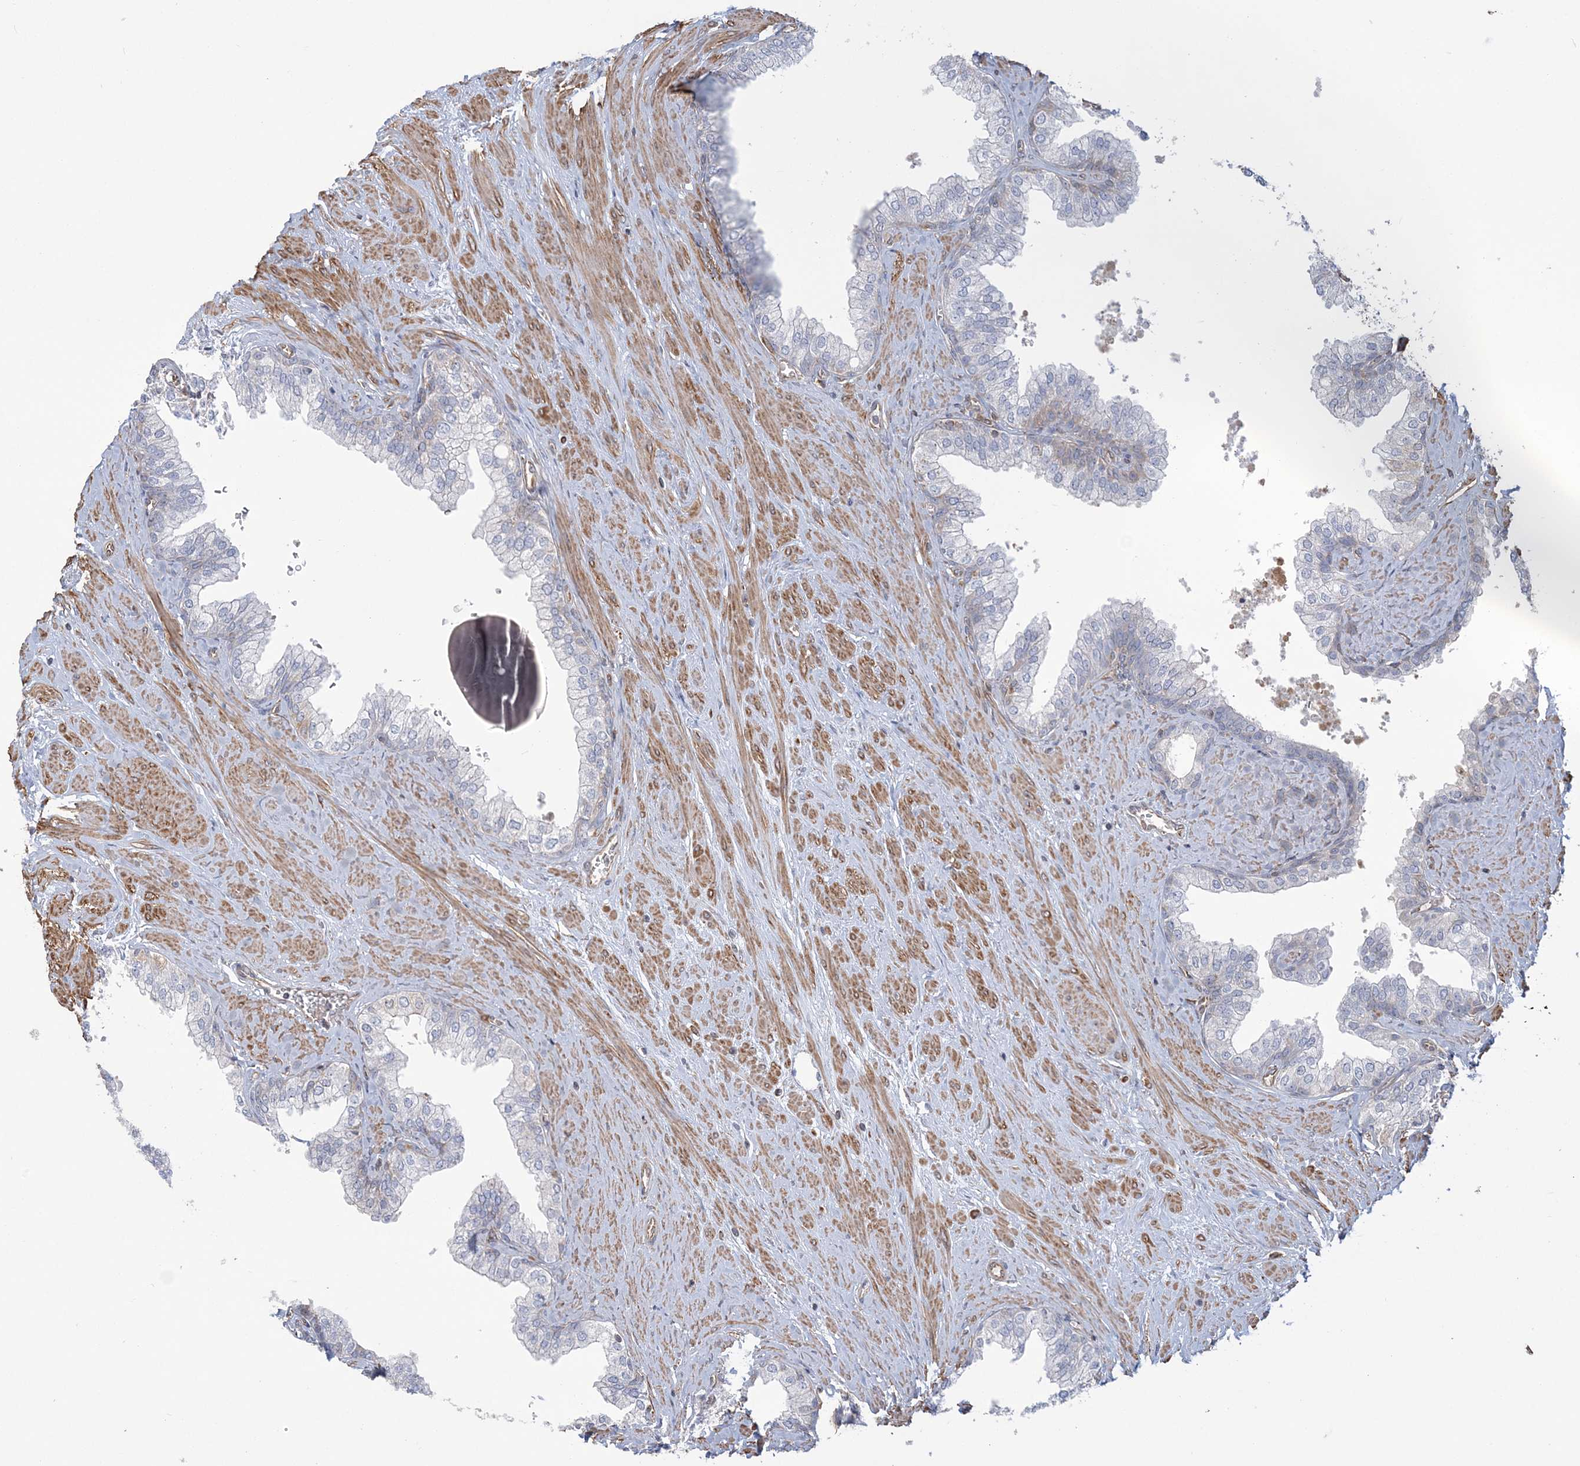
{"staining": {"intensity": "negative", "quantity": "none", "location": "none"}, "tissue": "prostate", "cell_type": "Glandular cells", "image_type": "normal", "snomed": [{"axis": "morphology", "description": "Normal tissue, NOS"}, {"axis": "morphology", "description": "Urothelial carcinoma, Low grade"}, {"axis": "topography", "description": "Urinary bladder"}, {"axis": "topography", "description": "Prostate"}], "caption": "Immunohistochemical staining of normal prostate shows no significant expression in glandular cells.", "gene": "ZNF821", "patient": {"sex": "male", "age": 60}}